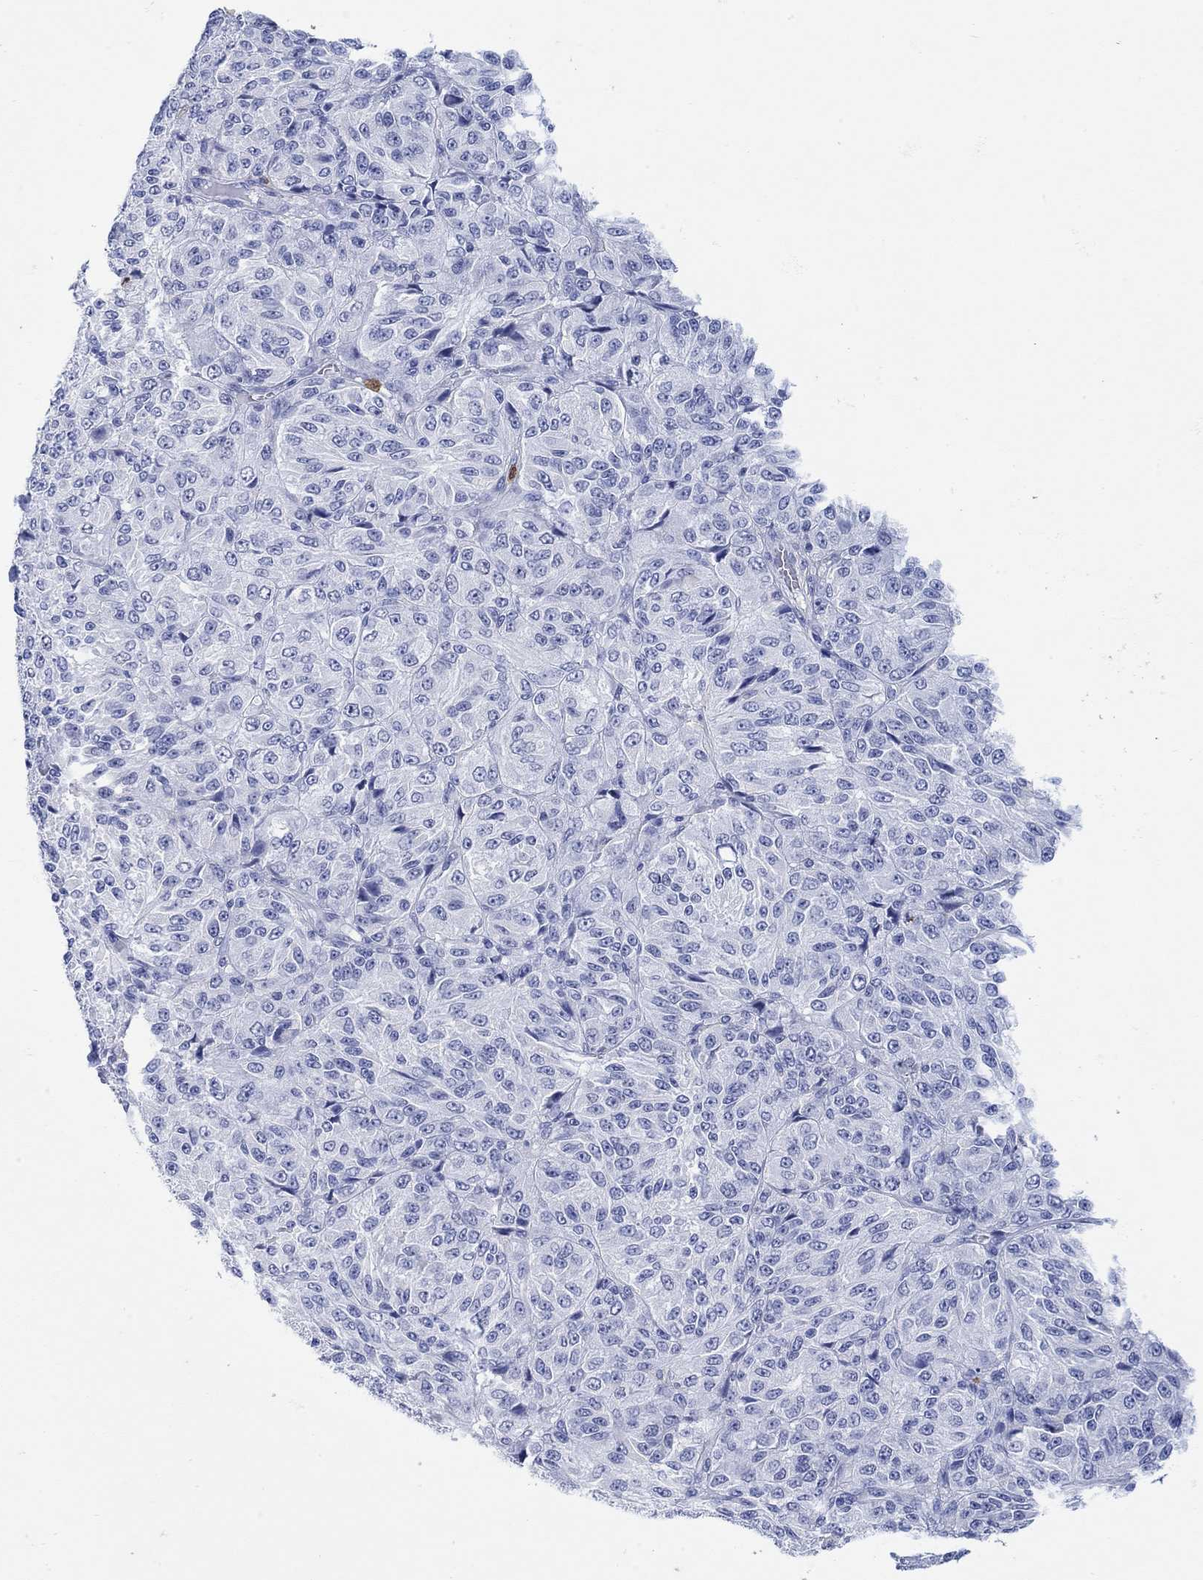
{"staining": {"intensity": "negative", "quantity": "none", "location": "none"}, "tissue": "melanoma", "cell_type": "Tumor cells", "image_type": "cancer", "snomed": [{"axis": "morphology", "description": "Malignant melanoma, Metastatic site"}, {"axis": "topography", "description": "Brain"}], "caption": "An IHC photomicrograph of malignant melanoma (metastatic site) is shown. There is no staining in tumor cells of malignant melanoma (metastatic site).", "gene": "LINGO3", "patient": {"sex": "female", "age": 56}}